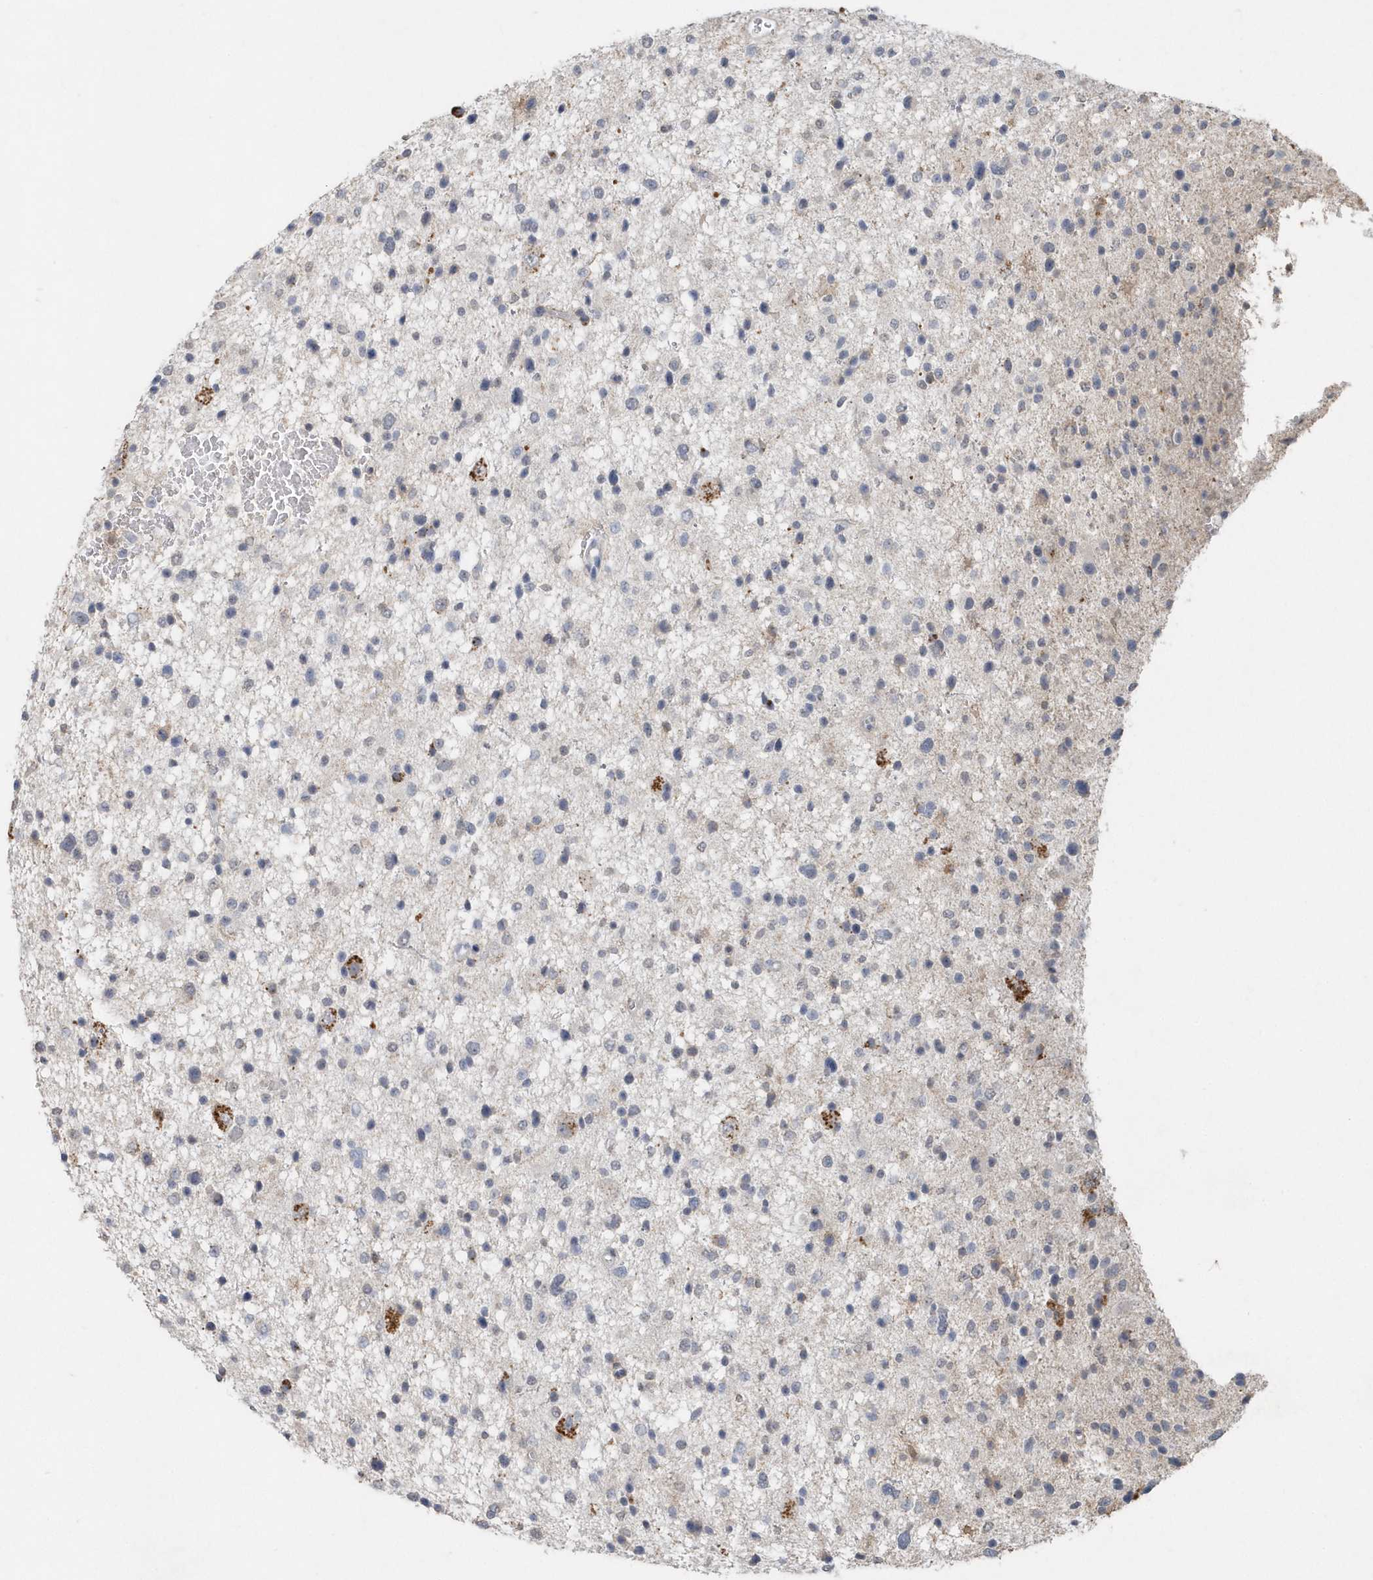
{"staining": {"intensity": "negative", "quantity": "none", "location": "none"}, "tissue": "glioma", "cell_type": "Tumor cells", "image_type": "cancer", "snomed": [{"axis": "morphology", "description": "Glioma, malignant, Low grade"}, {"axis": "topography", "description": "Brain"}], "caption": "Tumor cells are negative for brown protein staining in low-grade glioma (malignant).", "gene": "PDCD1", "patient": {"sex": "female", "age": 37}}